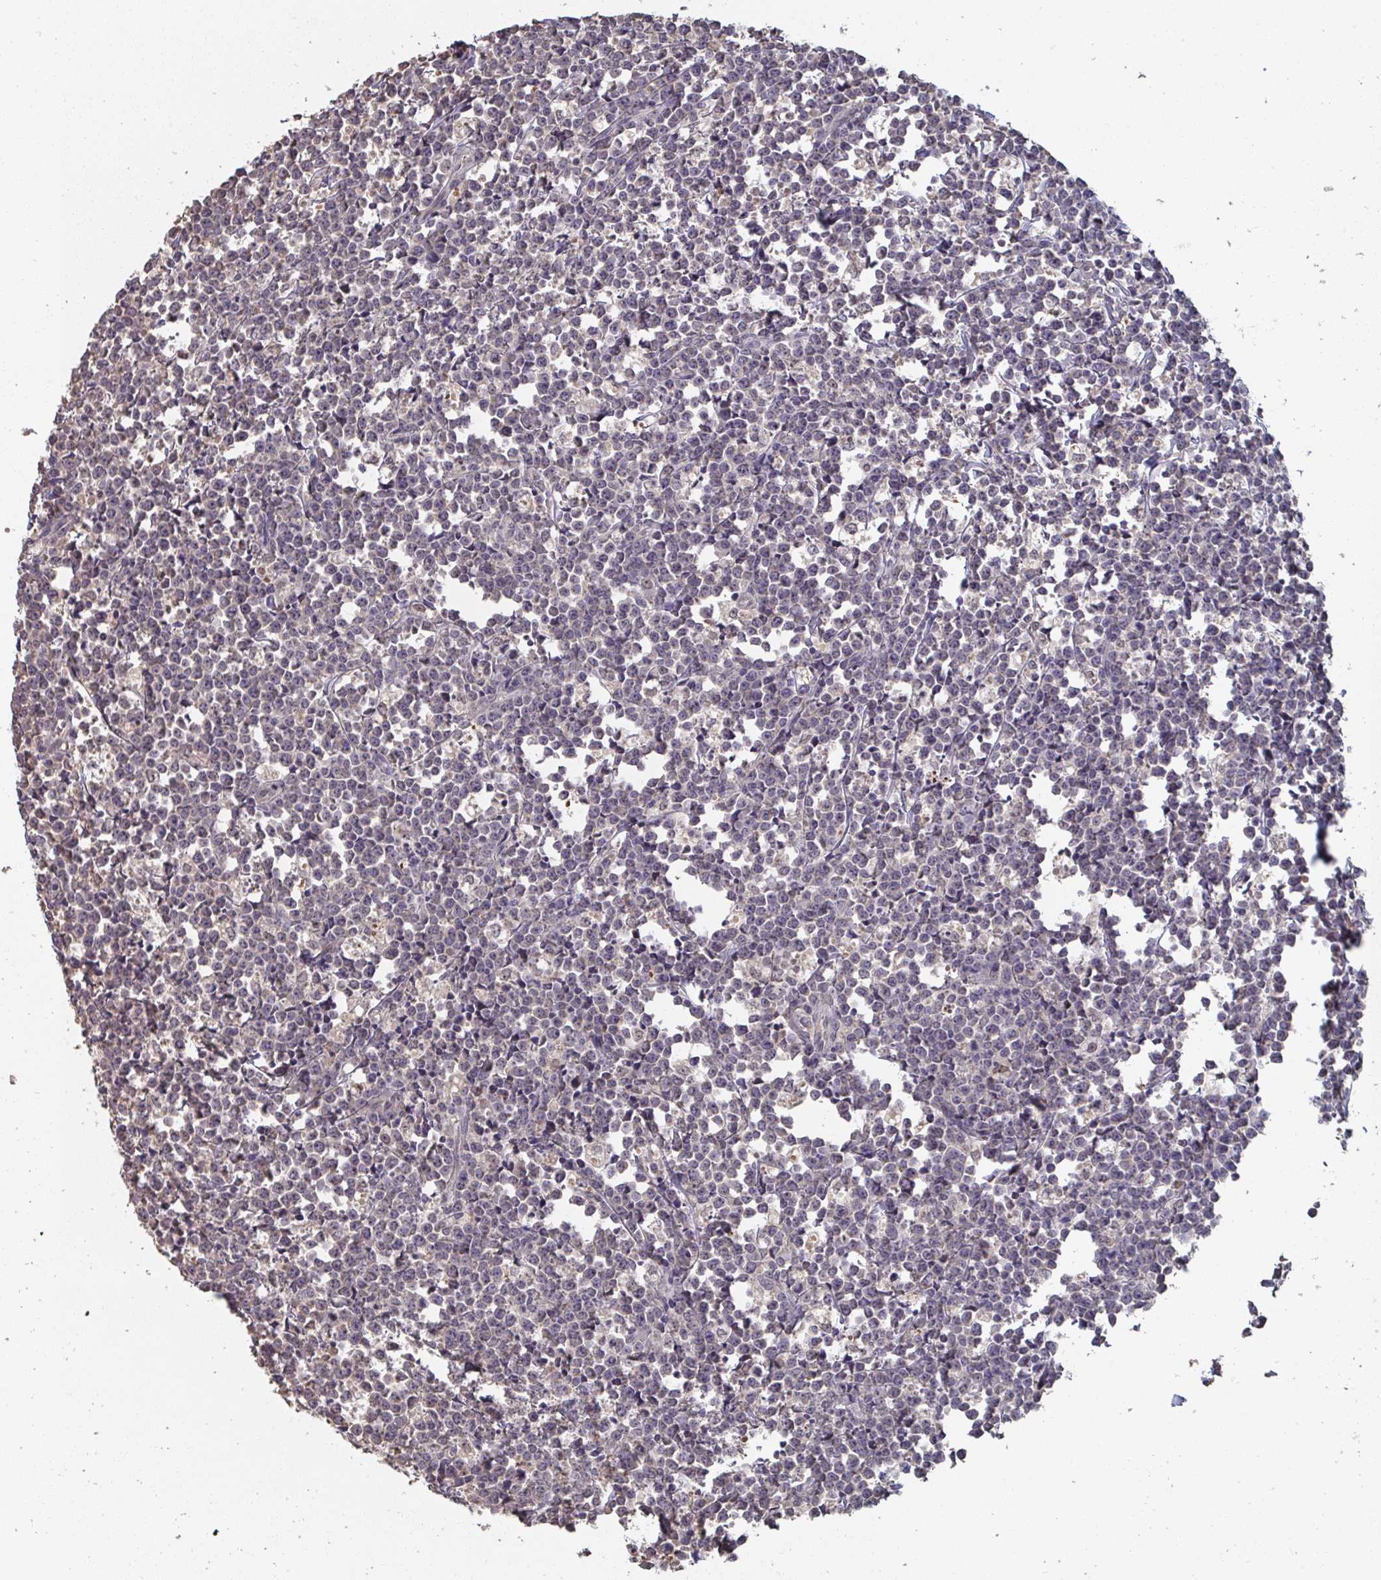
{"staining": {"intensity": "negative", "quantity": "none", "location": "none"}, "tissue": "lymphoma", "cell_type": "Tumor cells", "image_type": "cancer", "snomed": [{"axis": "morphology", "description": "Malignant lymphoma, non-Hodgkin's type, High grade"}, {"axis": "topography", "description": "Small intestine"}], "caption": "Tumor cells are negative for protein expression in human malignant lymphoma, non-Hodgkin's type (high-grade).", "gene": "LIX1", "patient": {"sex": "female", "age": 56}}